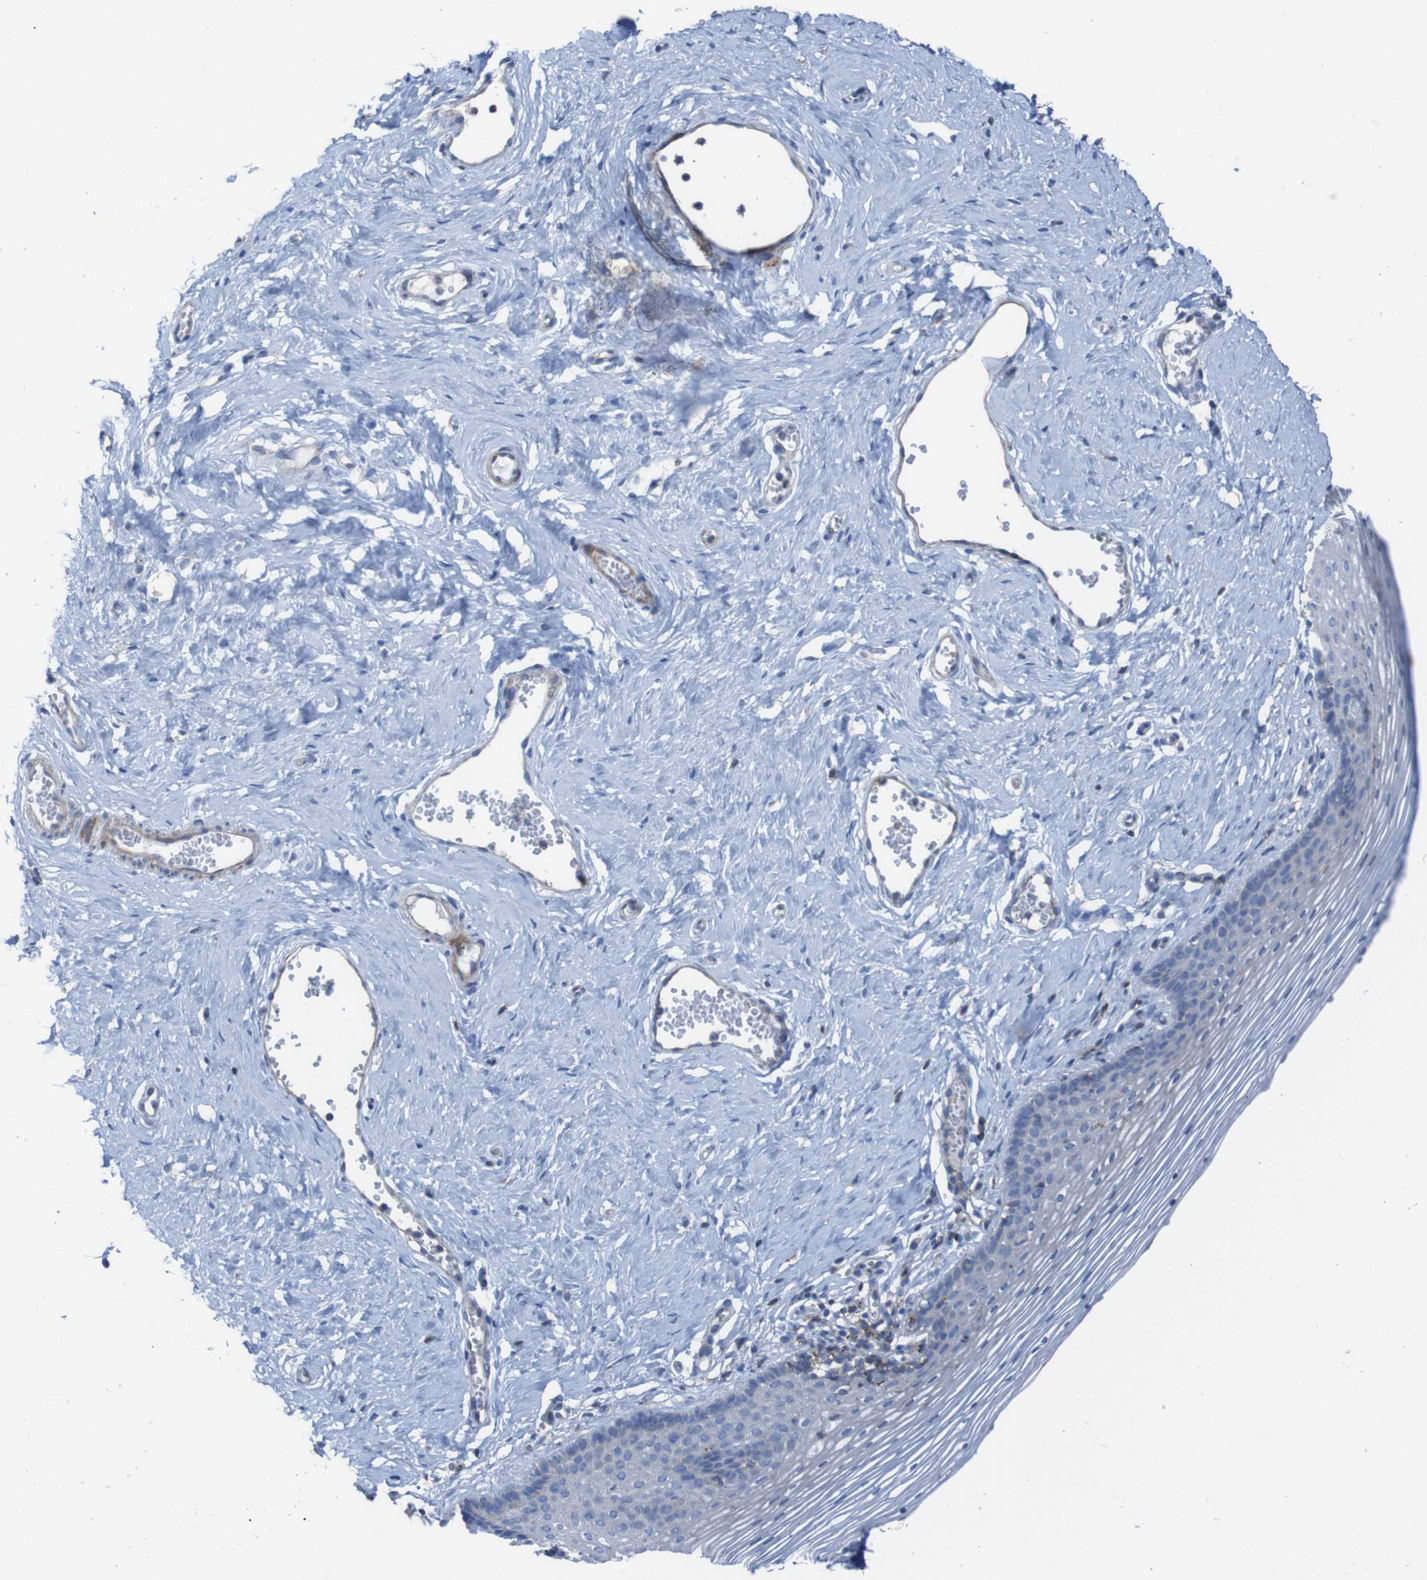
{"staining": {"intensity": "weak", "quantity": "<25%", "location": "cytoplasmic/membranous"}, "tissue": "vagina", "cell_type": "Squamous epithelial cells", "image_type": "normal", "snomed": [{"axis": "morphology", "description": "Normal tissue, NOS"}, {"axis": "topography", "description": "Vagina"}], "caption": "The immunohistochemistry photomicrograph has no significant staining in squamous epithelial cells of vagina.", "gene": "RNF182", "patient": {"sex": "female", "age": 32}}